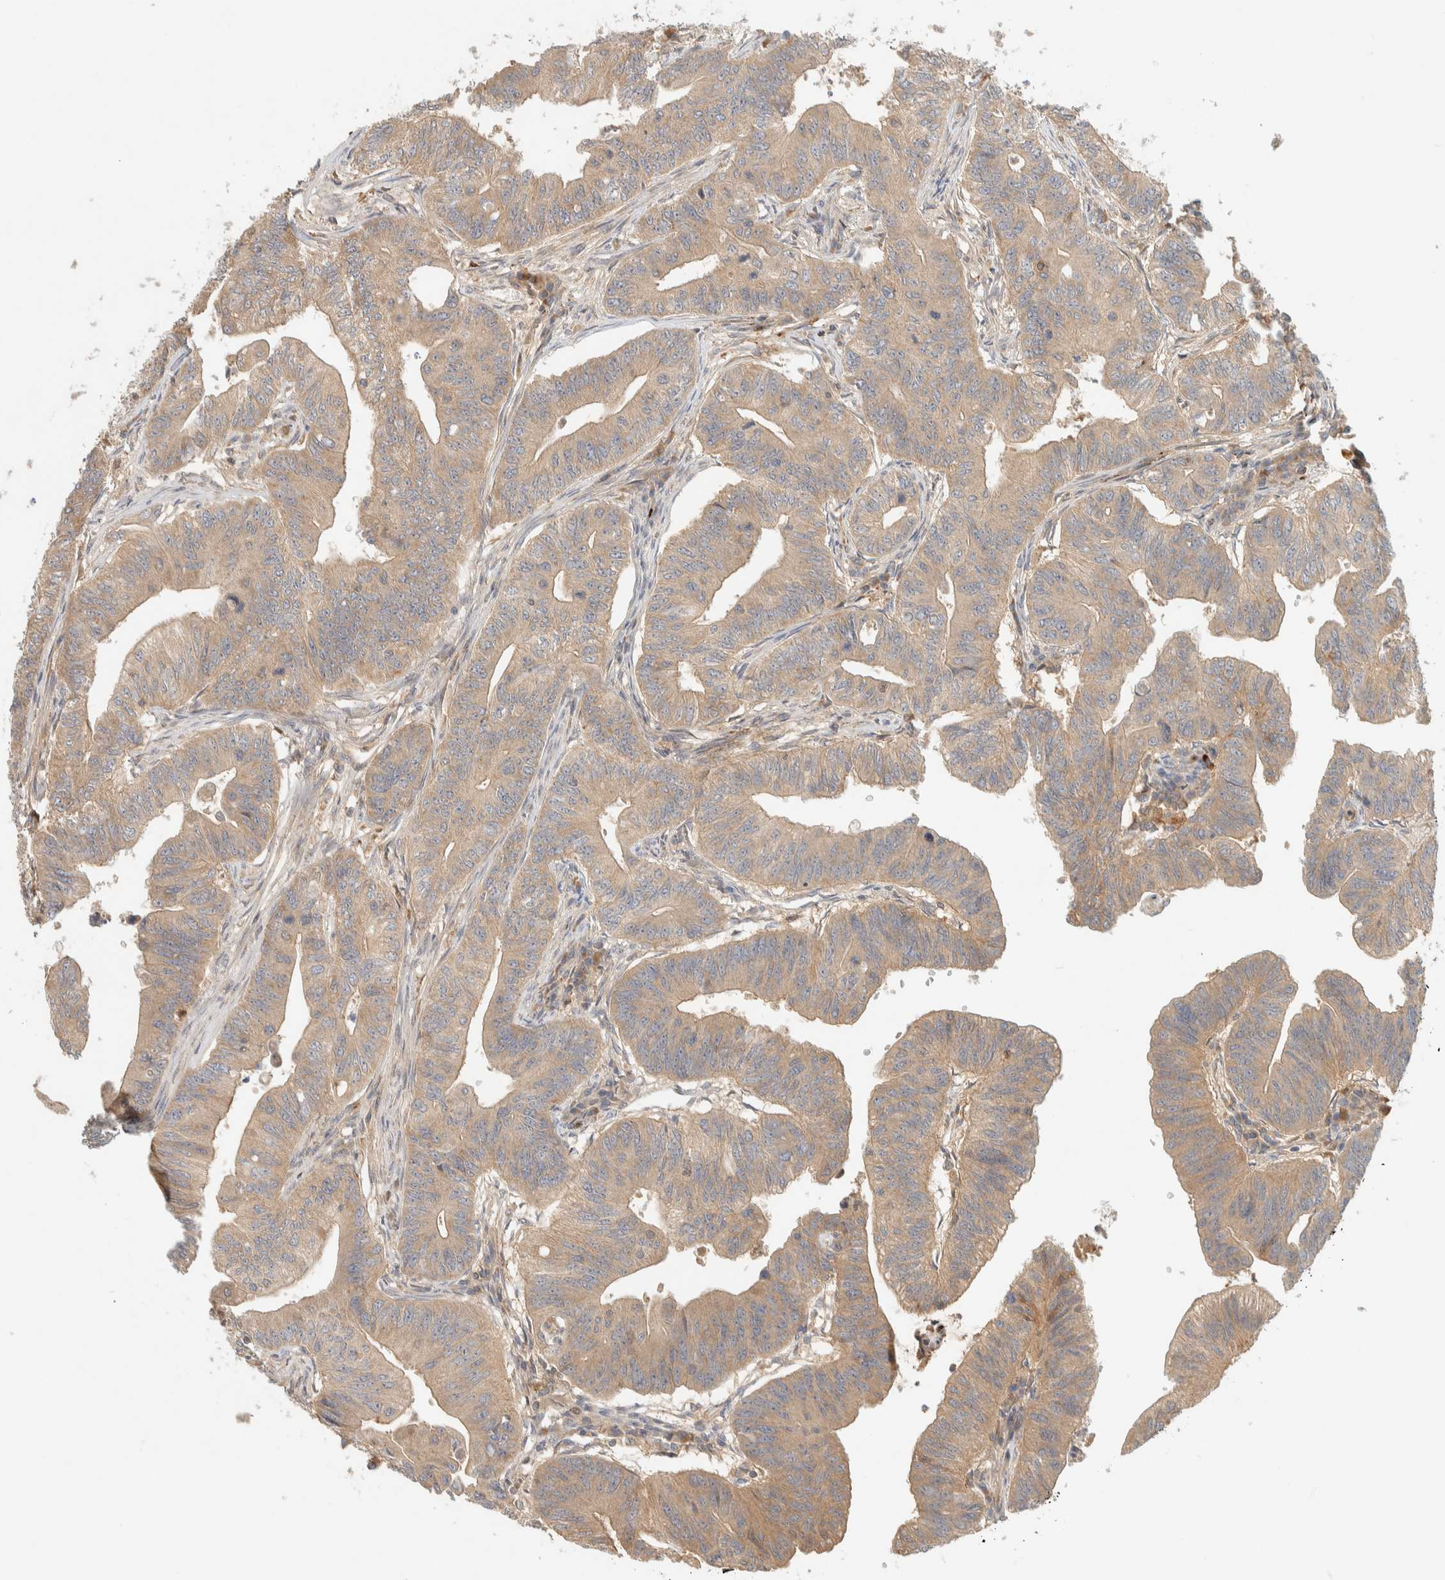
{"staining": {"intensity": "weak", "quantity": ">75%", "location": "cytoplasmic/membranous"}, "tissue": "colorectal cancer", "cell_type": "Tumor cells", "image_type": "cancer", "snomed": [{"axis": "morphology", "description": "Adenoma, NOS"}, {"axis": "morphology", "description": "Adenocarcinoma, NOS"}, {"axis": "topography", "description": "Colon"}], "caption": "Immunohistochemistry (IHC) of human colorectal cancer (adenoma) exhibits low levels of weak cytoplasmic/membranous expression in approximately >75% of tumor cells.", "gene": "FAM167A", "patient": {"sex": "male", "age": 79}}